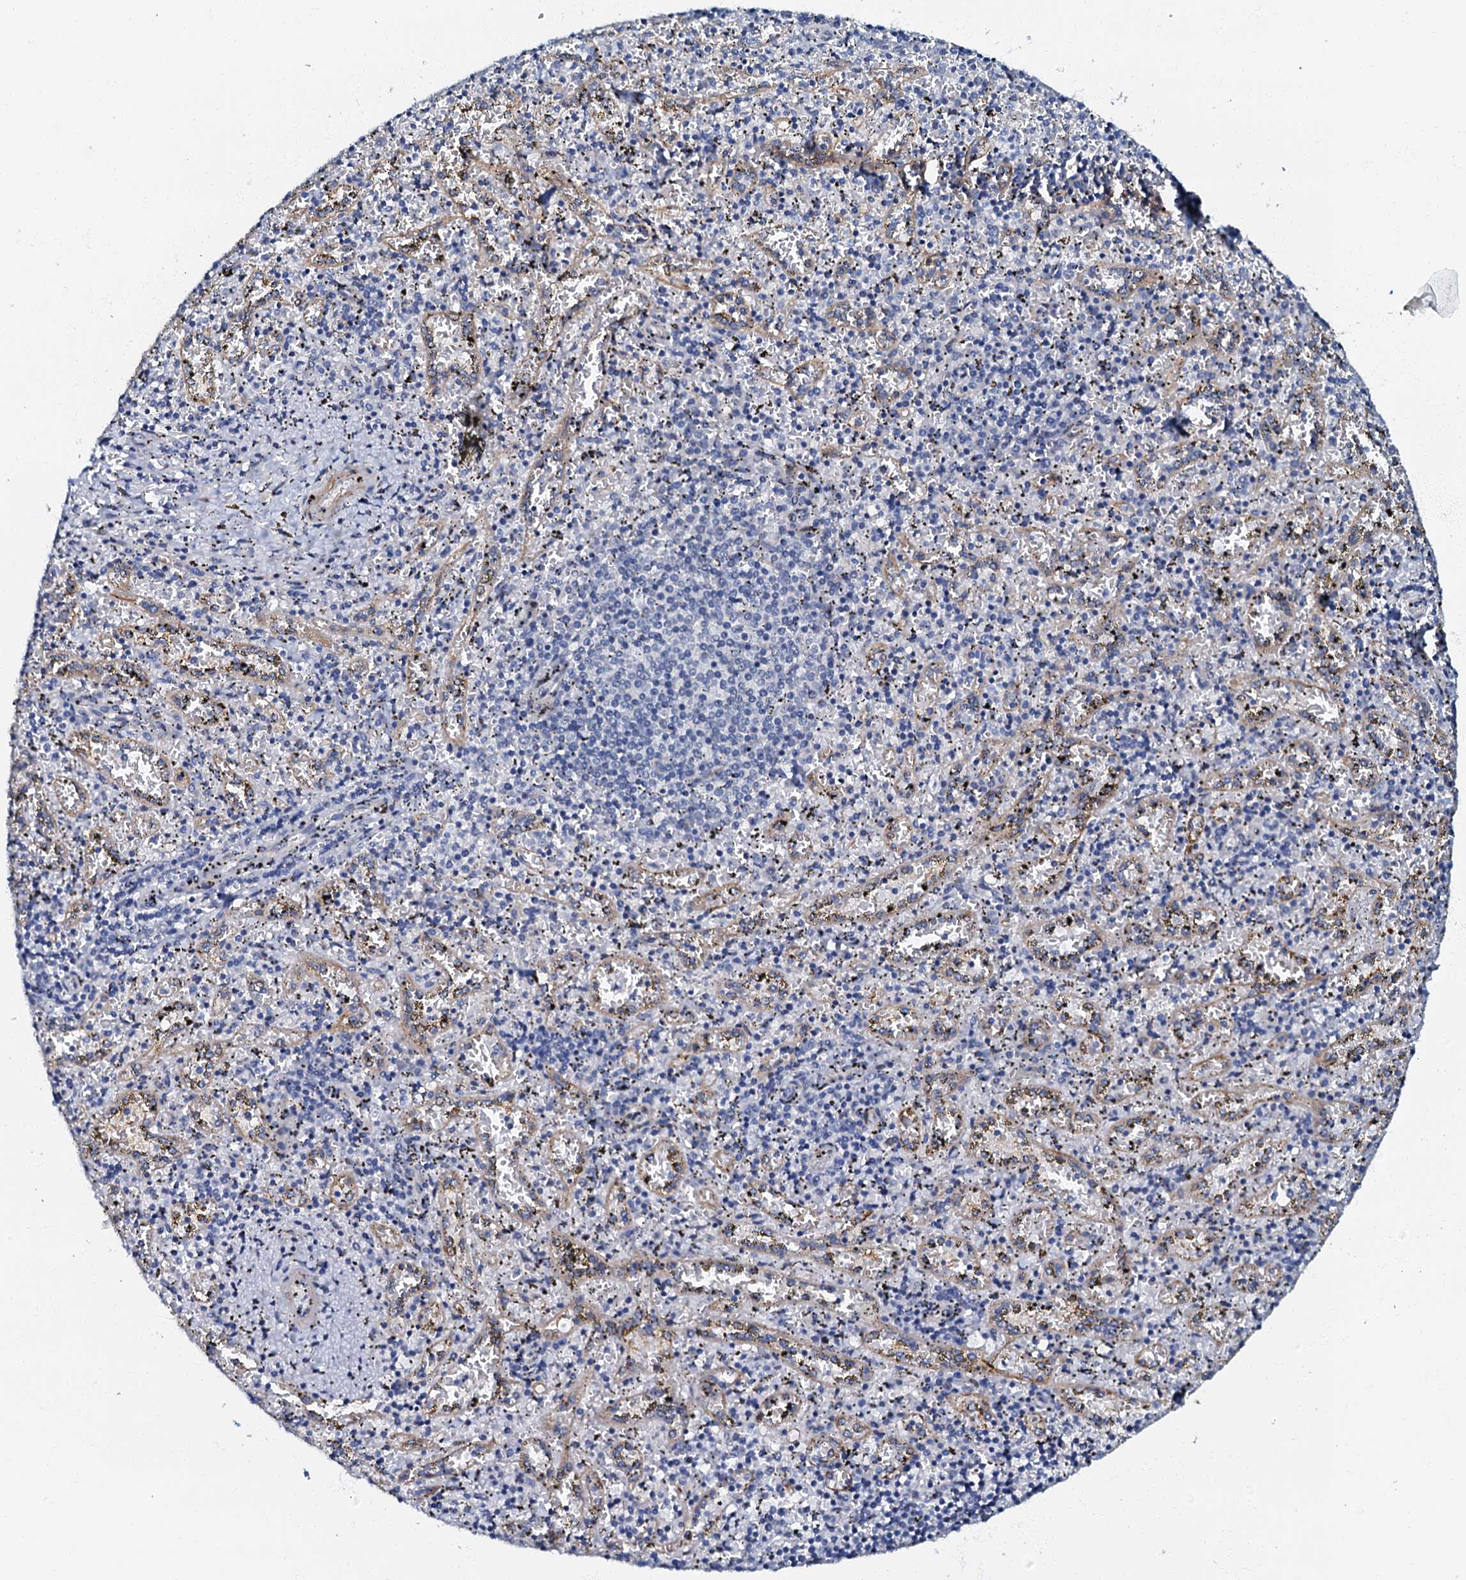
{"staining": {"intensity": "negative", "quantity": "none", "location": "none"}, "tissue": "spleen", "cell_type": "Cells in red pulp", "image_type": "normal", "snomed": [{"axis": "morphology", "description": "Normal tissue, NOS"}, {"axis": "topography", "description": "Spleen"}], "caption": "Human spleen stained for a protein using IHC exhibits no staining in cells in red pulp.", "gene": "OLAH", "patient": {"sex": "male", "age": 11}}